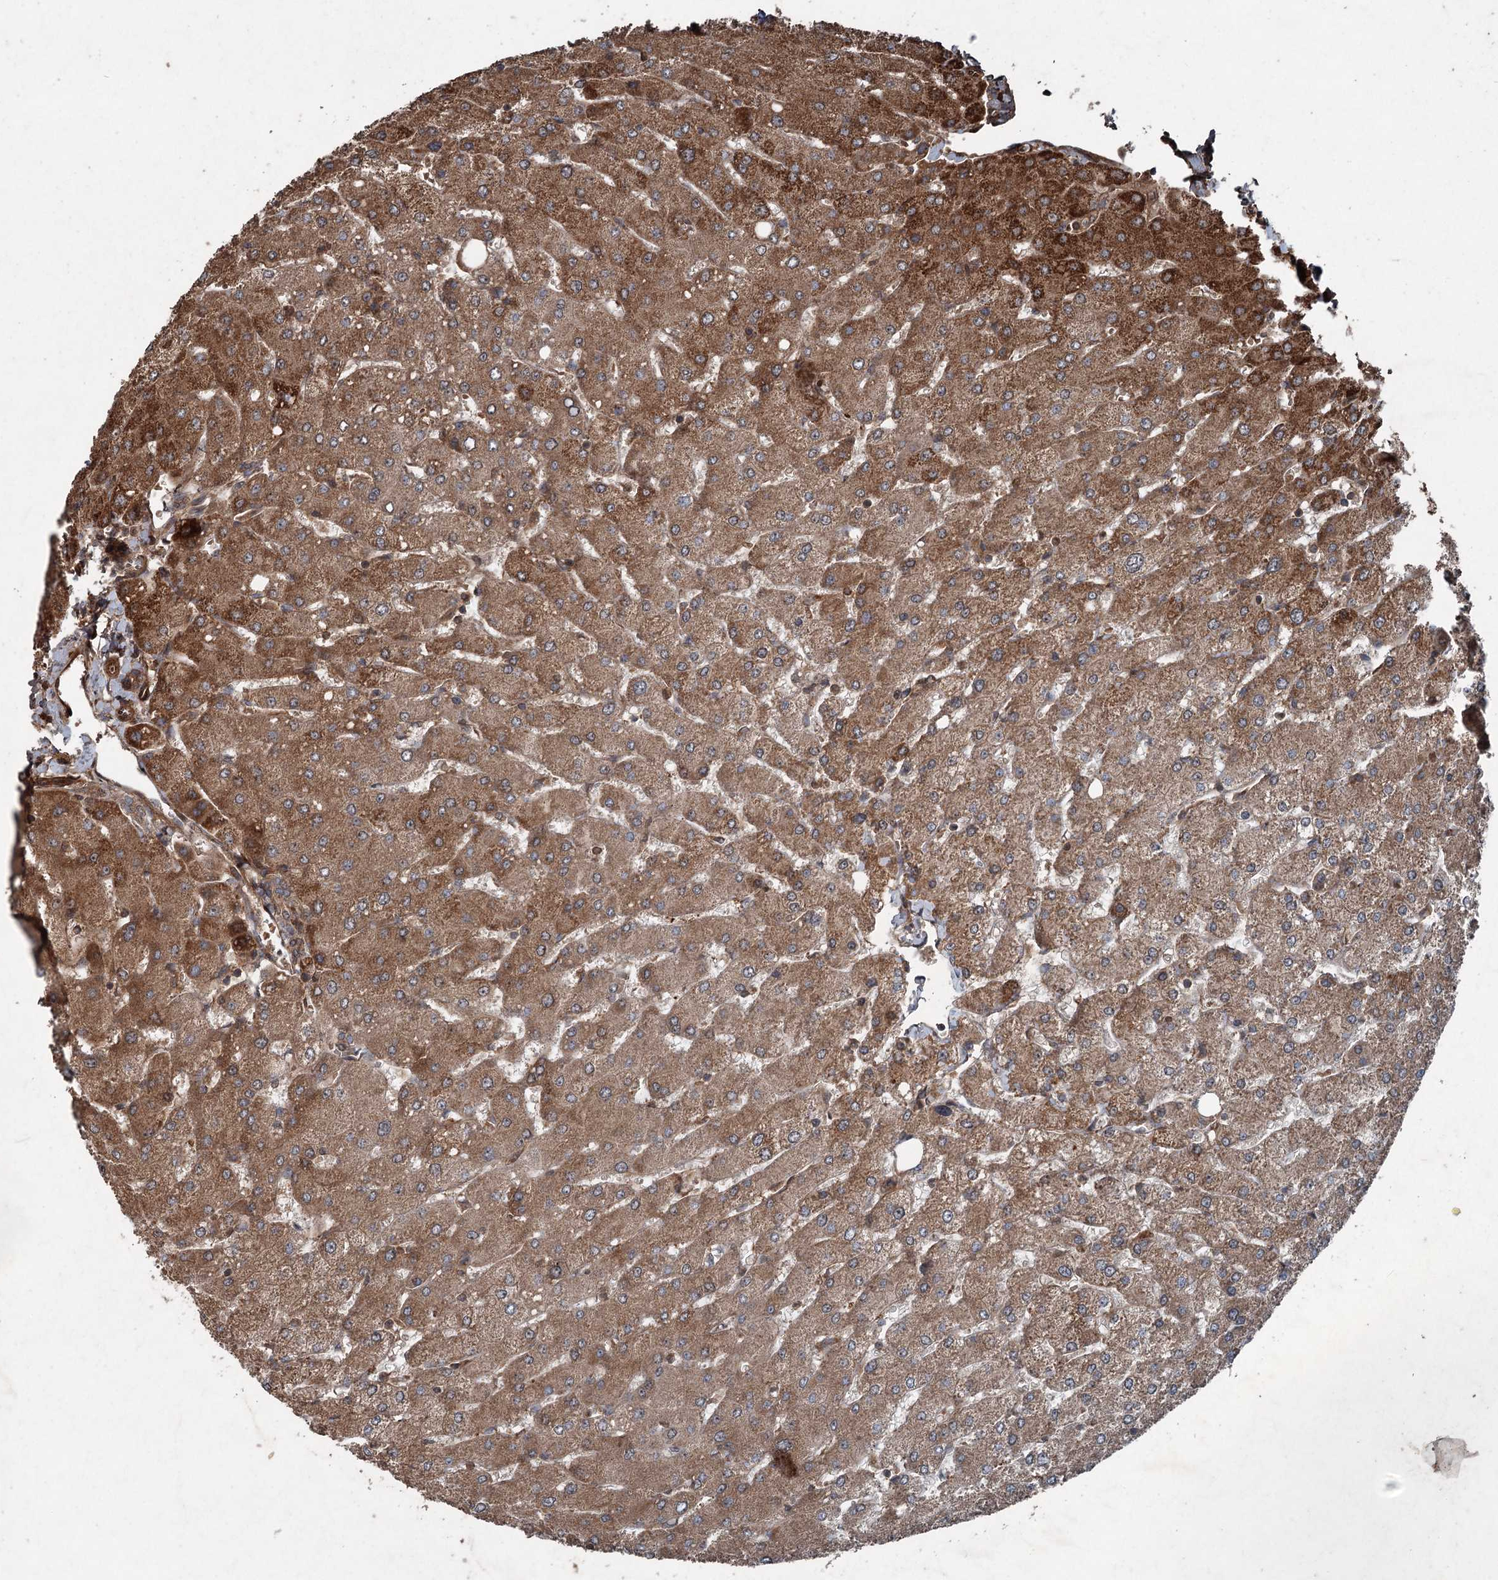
{"staining": {"intensity": "moderate", "quantity": ">75%", "location": "cytoplasmic/membranous"}, "tissue": "liver", "cell_type": "Cholangiocytes", "image_type": "normal", "snomed": [{"axis": "morphology", "description": "Normal tissue, NOS"}, {"axis": "topography", "description": "Liver"}], "caption": "Liver stained with DAB IHC reveals medium levels of moderate cytoplasmic/membranous positivity in approximately >75% of cholangiocytes. Immunohistochemistry (ihc) stains the protein of interest in brown and the nuclei are stained blue.", "gene": "ALAS1", "patient": {"sex": "male", "age": 55}}